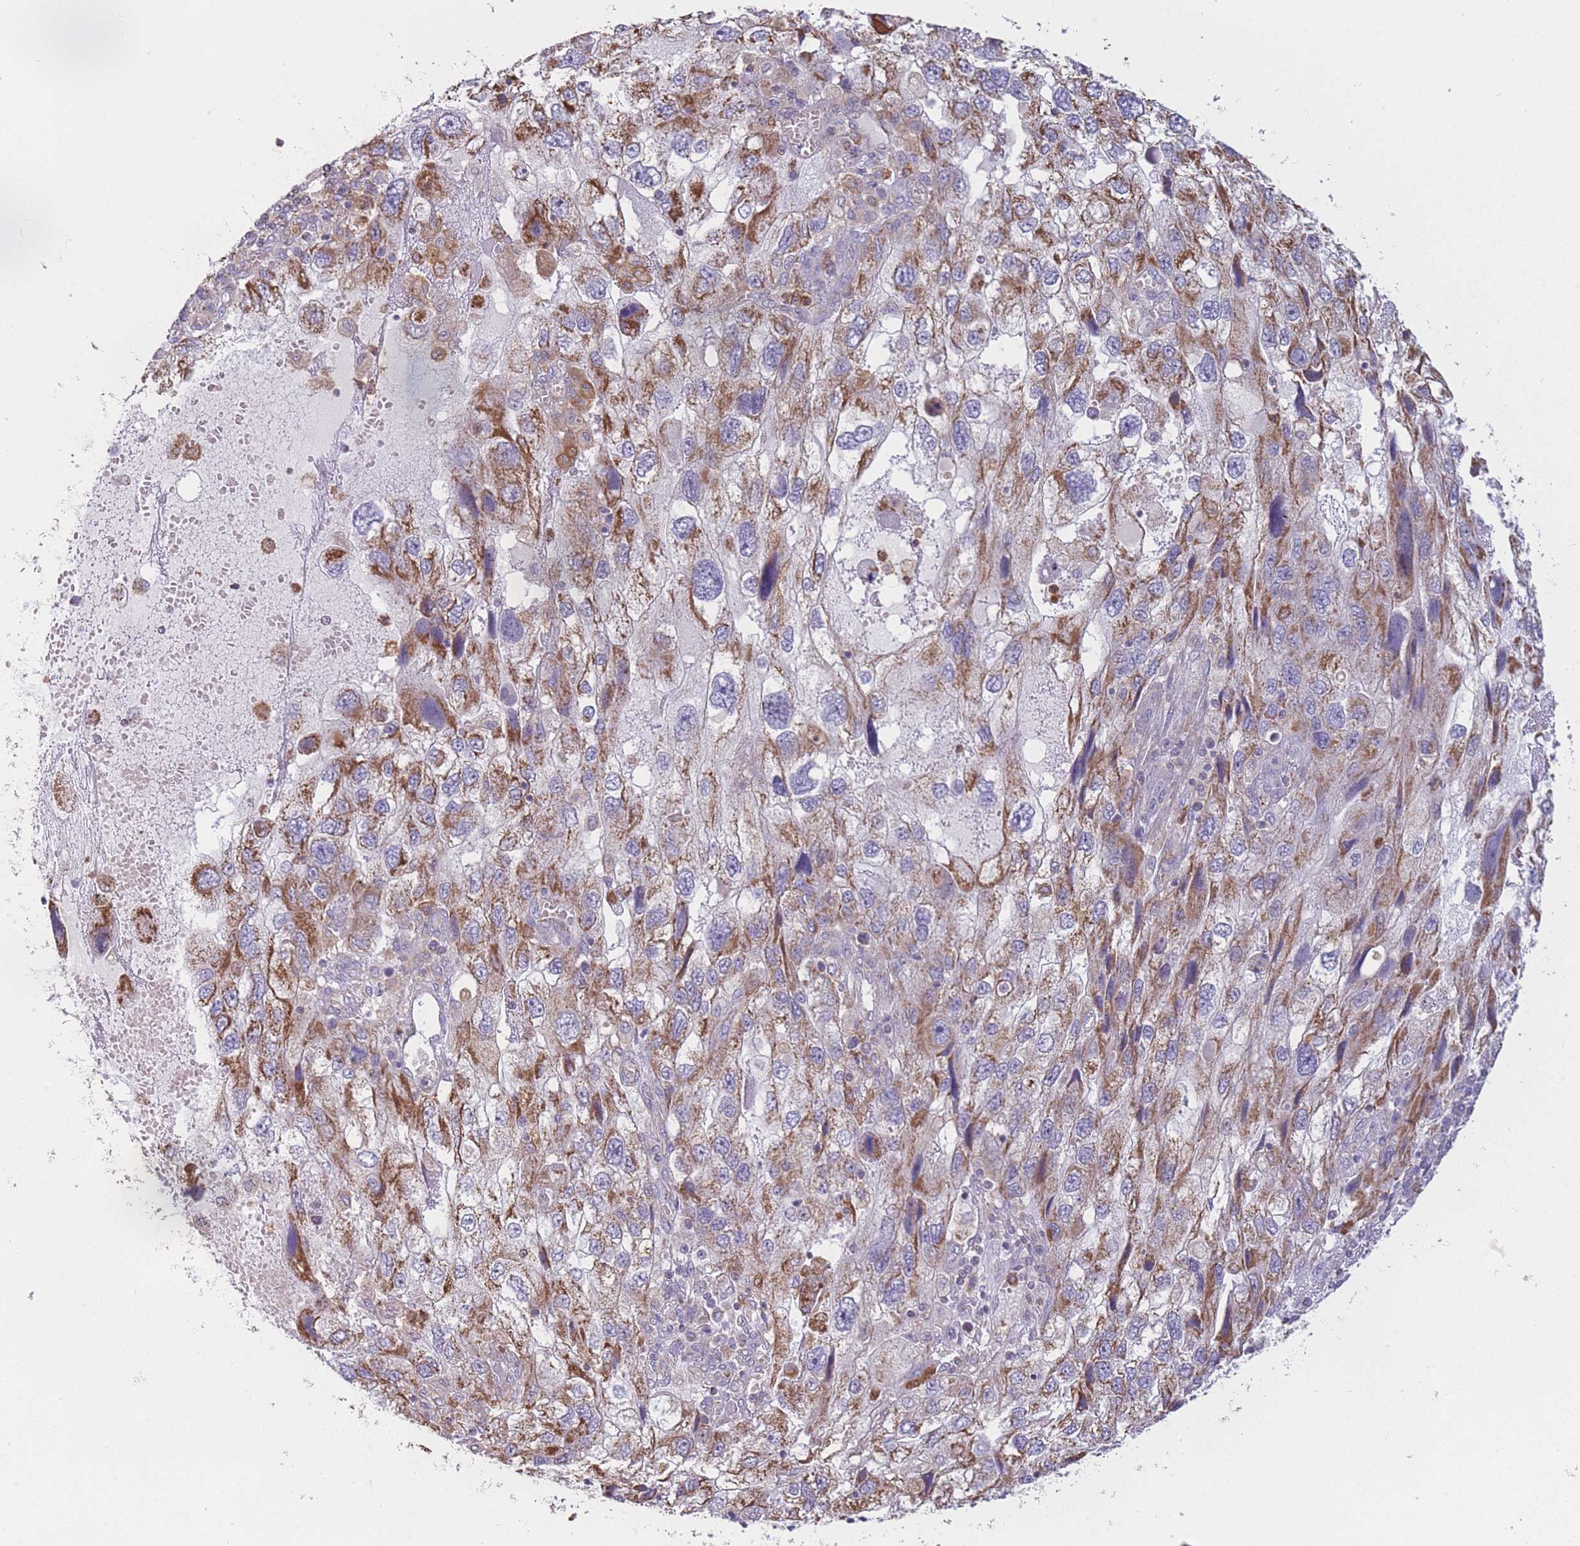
{"staining": {"intensity": "moderate", "quantity": ">75%", "location": "cytoplasmic/membranous"}, "tissue": "endometrial cancer", "cell_type": "Tumor cells", "image_type": "cancer", "snomed": [{"axis": "morphology", "description": "Adenocarcinoma, NOS"}, {"axis": "topography", "description": "Endometrium"}], "caption": "Endometrial cancer (adenocarcinoma) tissue displays moderate cytoplasmic/membranous staining in about >75% of tumor cells, visualized by immunohistochemistry.", "gene": "PRAM1", "patient": {"sex": "female", "age": 49}}